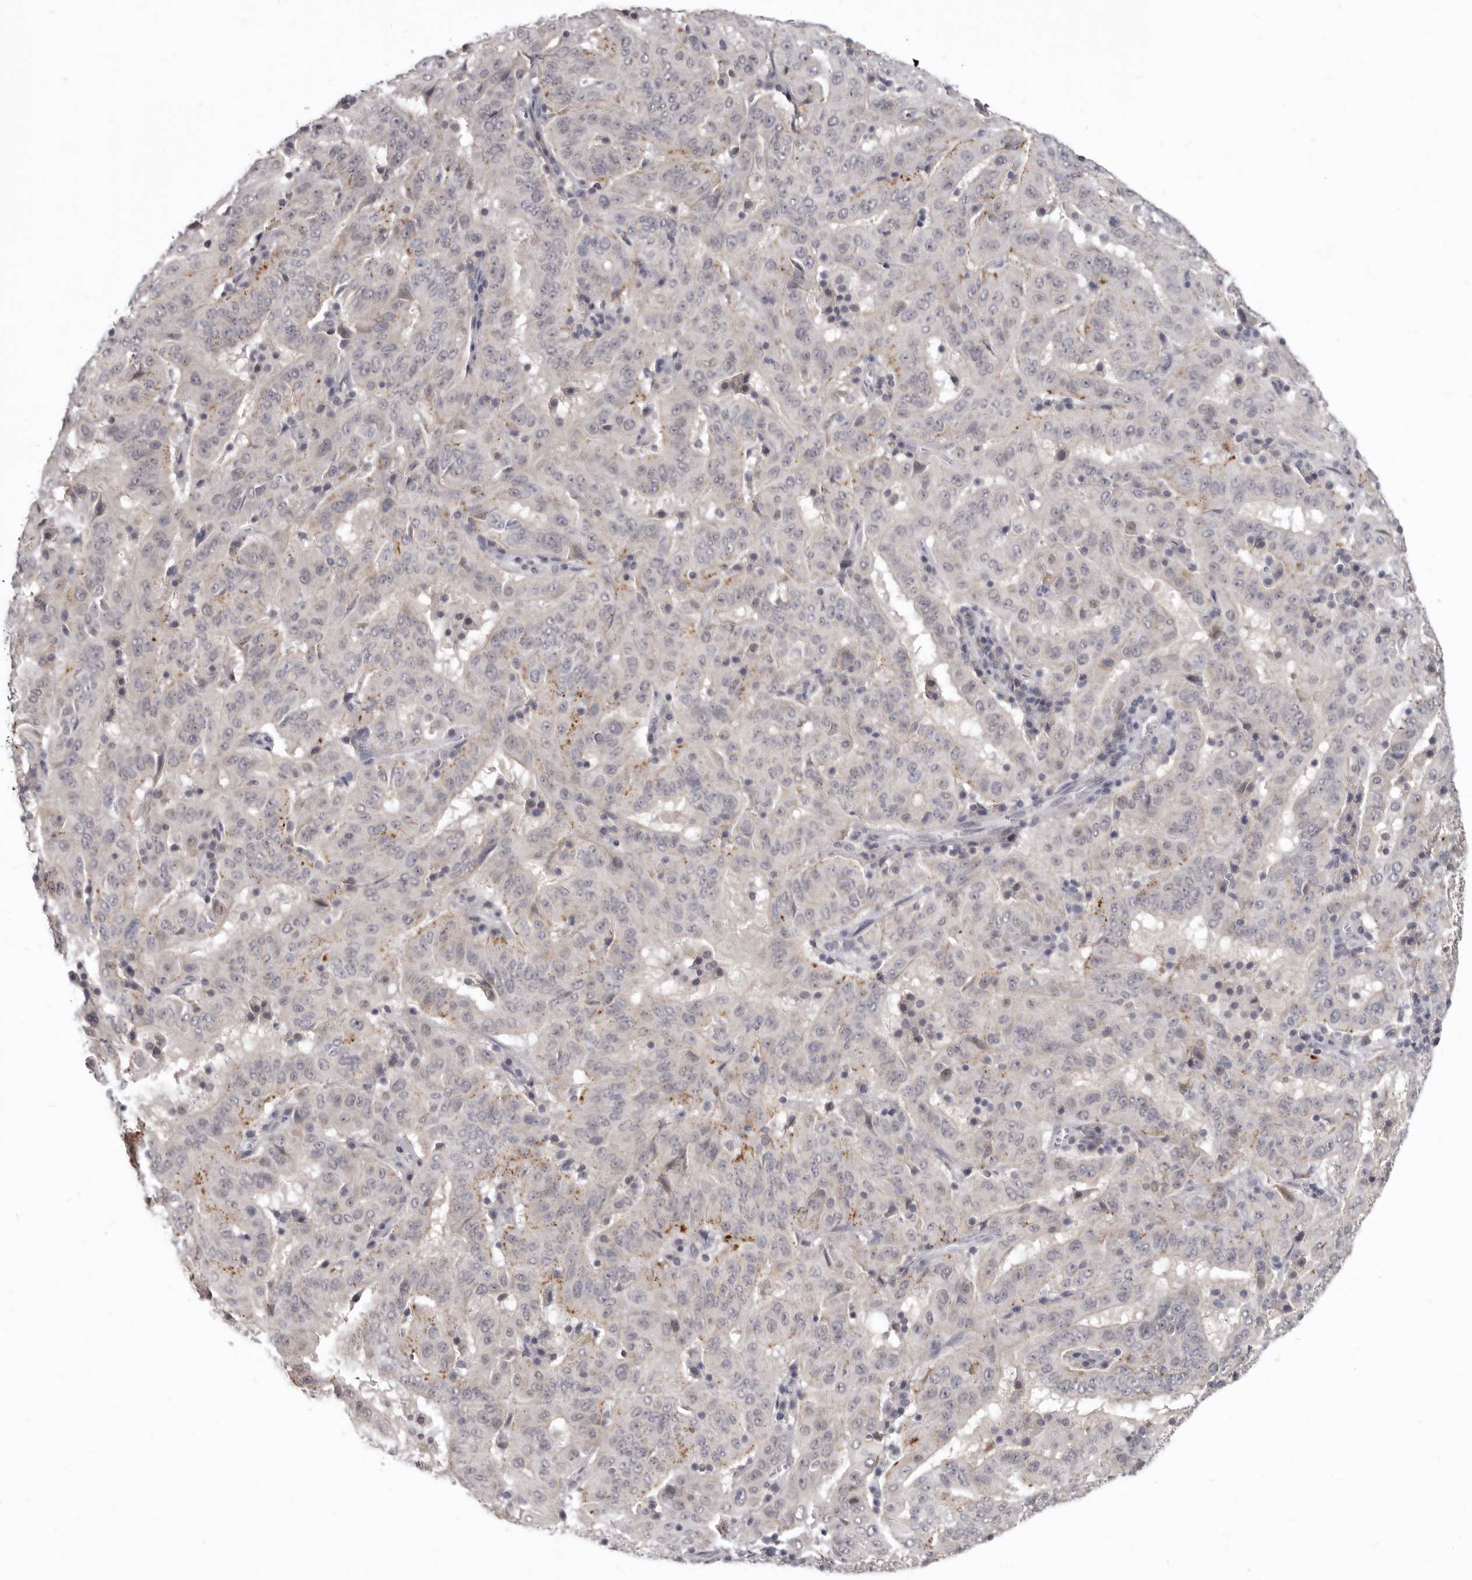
{"staining": {"intensity": "weak", "quantity": "<25%", "location": "cytoplasmic/membranous"}, "tissue": "pancreatic cancer", "cell_type": "Tumor cells", "image_type": "cancer", "snomed": [{"axis": "morphology", "description": "Adenocarcinoma, NOS"}, {"axis": "topography", "description": "Pancreas"}], "caption": "Immunohistochemistry (IHC) of pancreatic cancer exhibits no staining in tumor cells. (Stains: DAB immunohistochemistry with hematoxylin counter stain, Microscopy: brightfield microscopy at high magnification).", "gene": "SULT1E1", "patient": {"sex": "male", "age": 63}}